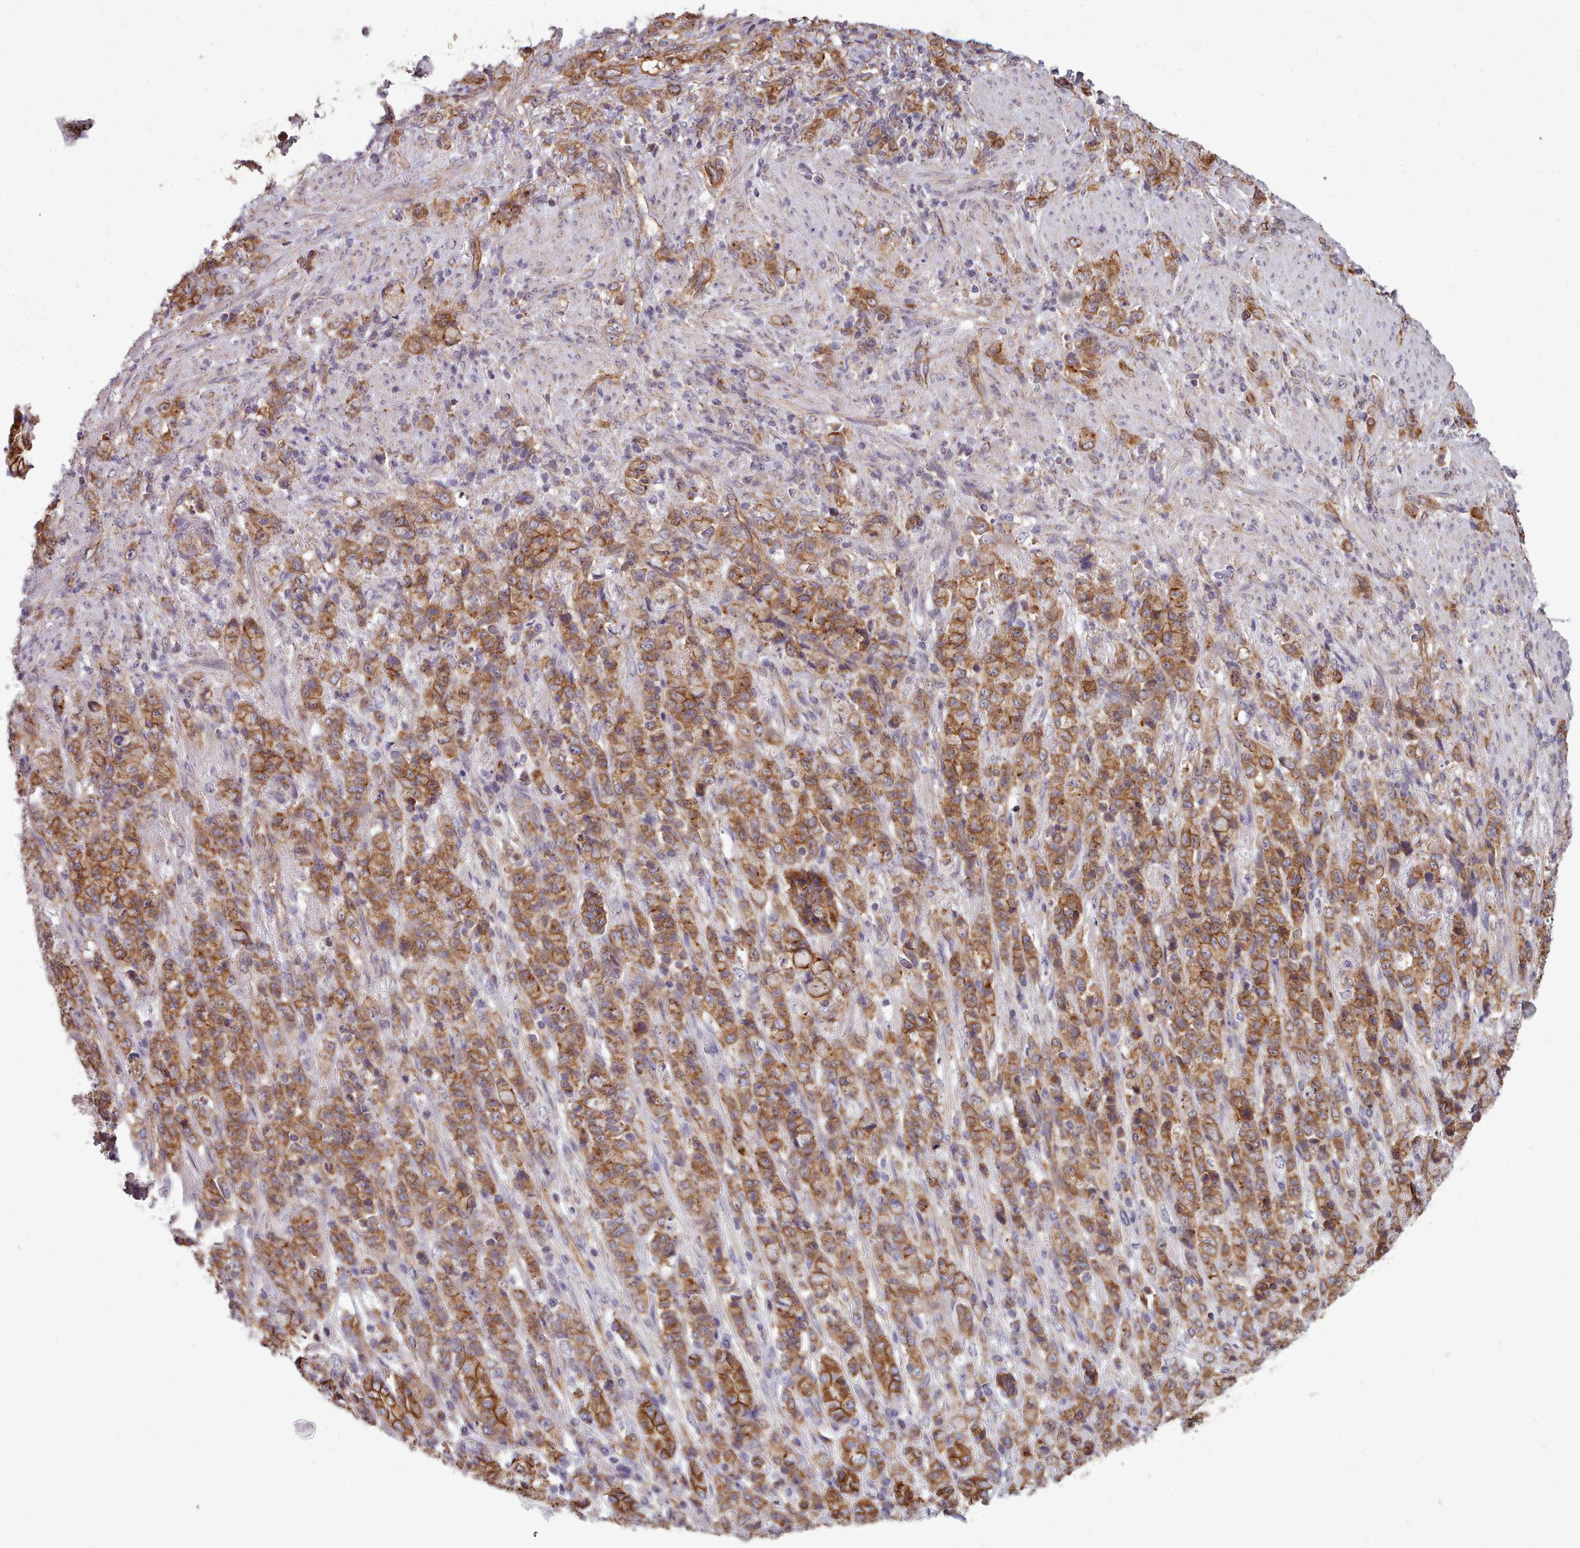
{"staining": {"intensity": "moderate", "quantity": ">75%", "location": "cytoplasmic/membranous"}, "tissue": "stomach cancer", "cell_type": "Tumor cells", "image_type": "cancer", "snomed": [{"axis": "morphology", "description": "Adenocarcinoma, NOS"}, {"axis": "topography", "description": "Stomach"}], "caption": "A brown stain shows moderate cytoplasmic/membranous staining of a protein in human stomach cancer (adenocarcinoma) tumor cells.", "gene": "MRPL46", "patient": {"sex": "female", "age": 79}}